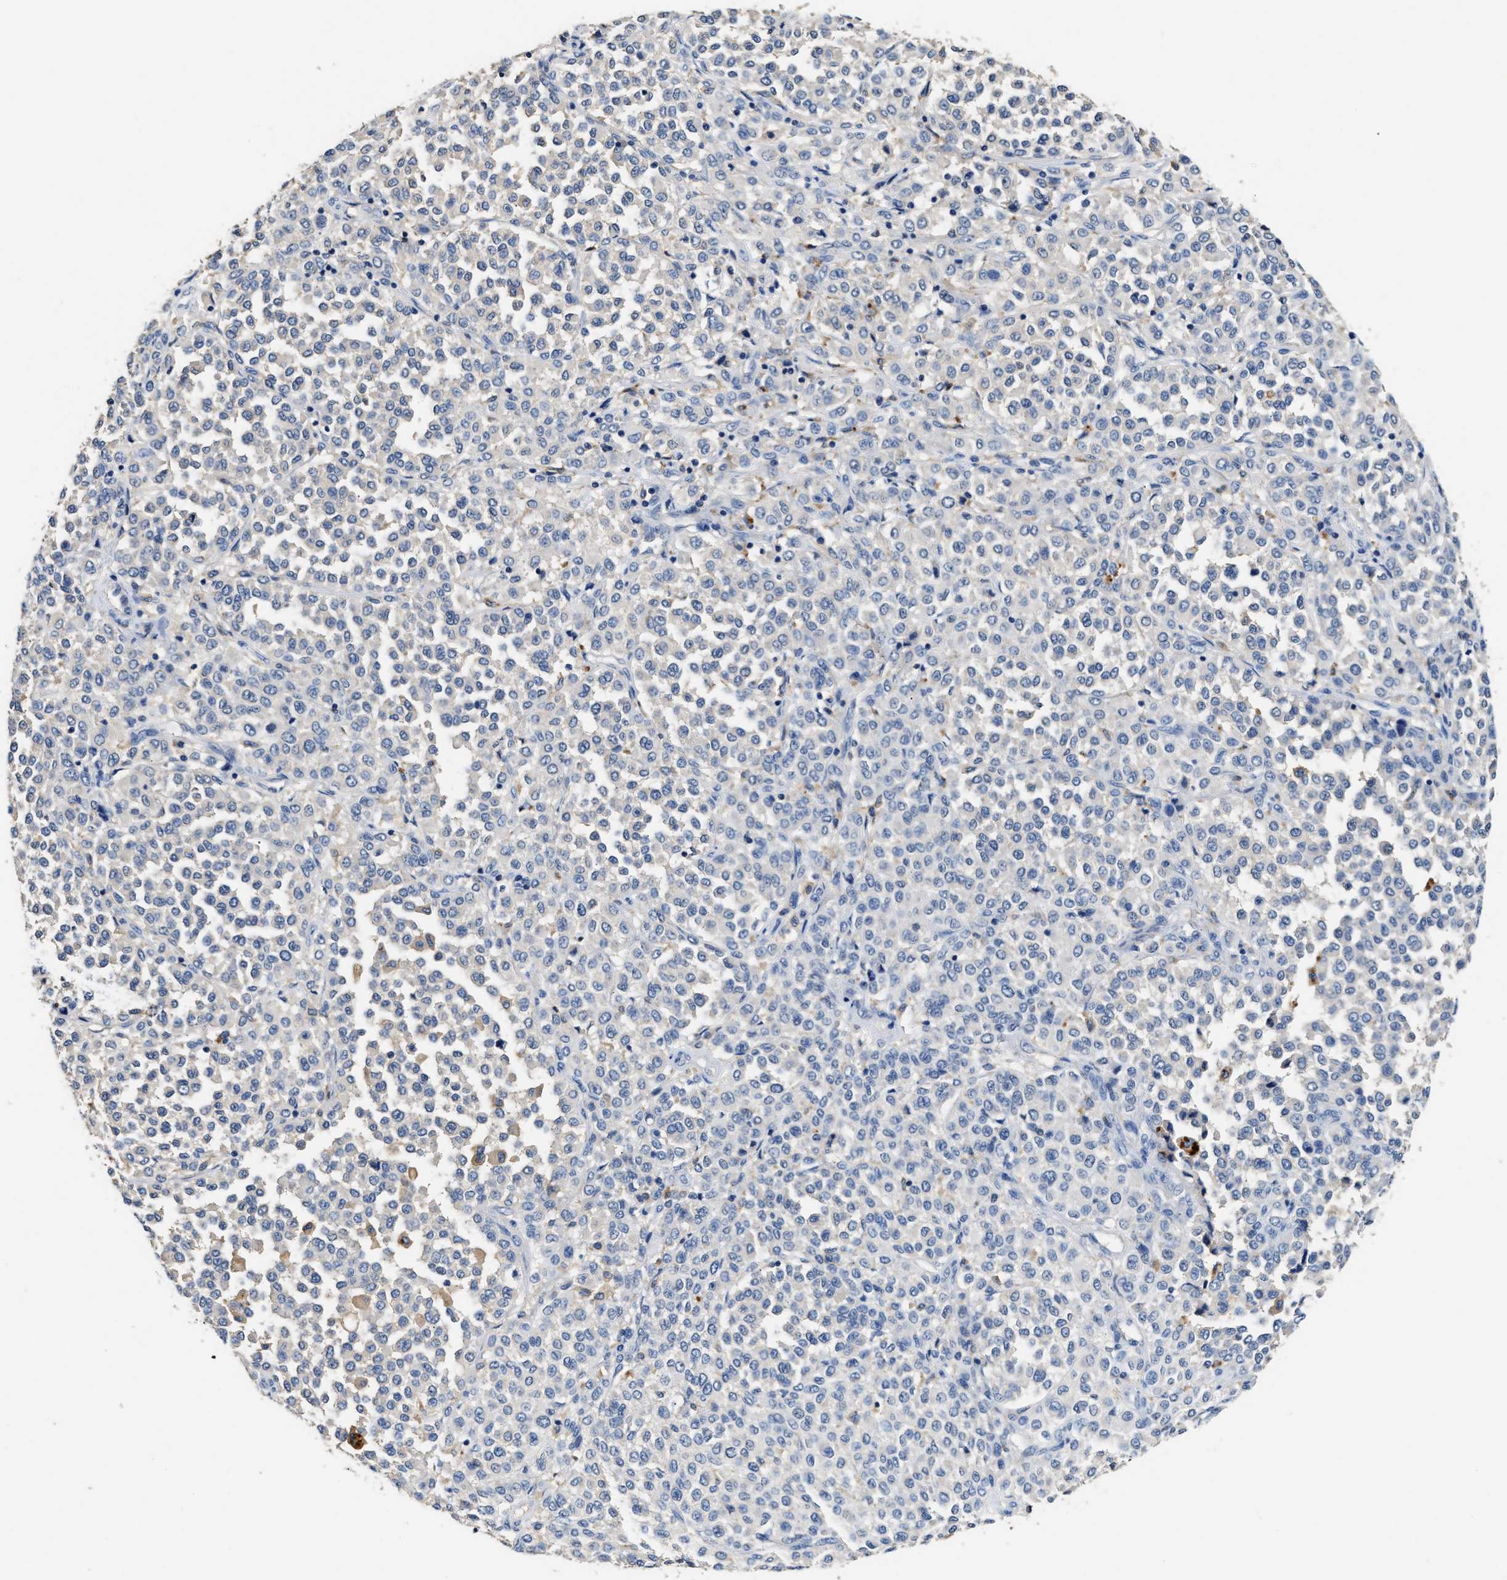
{"staining": {"intensity": "negative", "quantity": "none", "location": "none"}, "tissue": "melanoma", "cell_type": "Tumor cells", "image_type": "cancer", "snomed": [{"axis": "morphology", "description": "Malignant melanoma, Metastatic site"}, {"axis": "topography", "description": "Pancreas"}], "caption": "There is no significant positivity in tumor cells of malignant melanoma (metastatic site). The staining is performed using DAB (3,3'-diaminobenzidine) brown chromogen with nuclei counter-stained in using hematoxylin.", "gene": "SLCO2B1", "patient": {"sex": "female", "age": 30}}